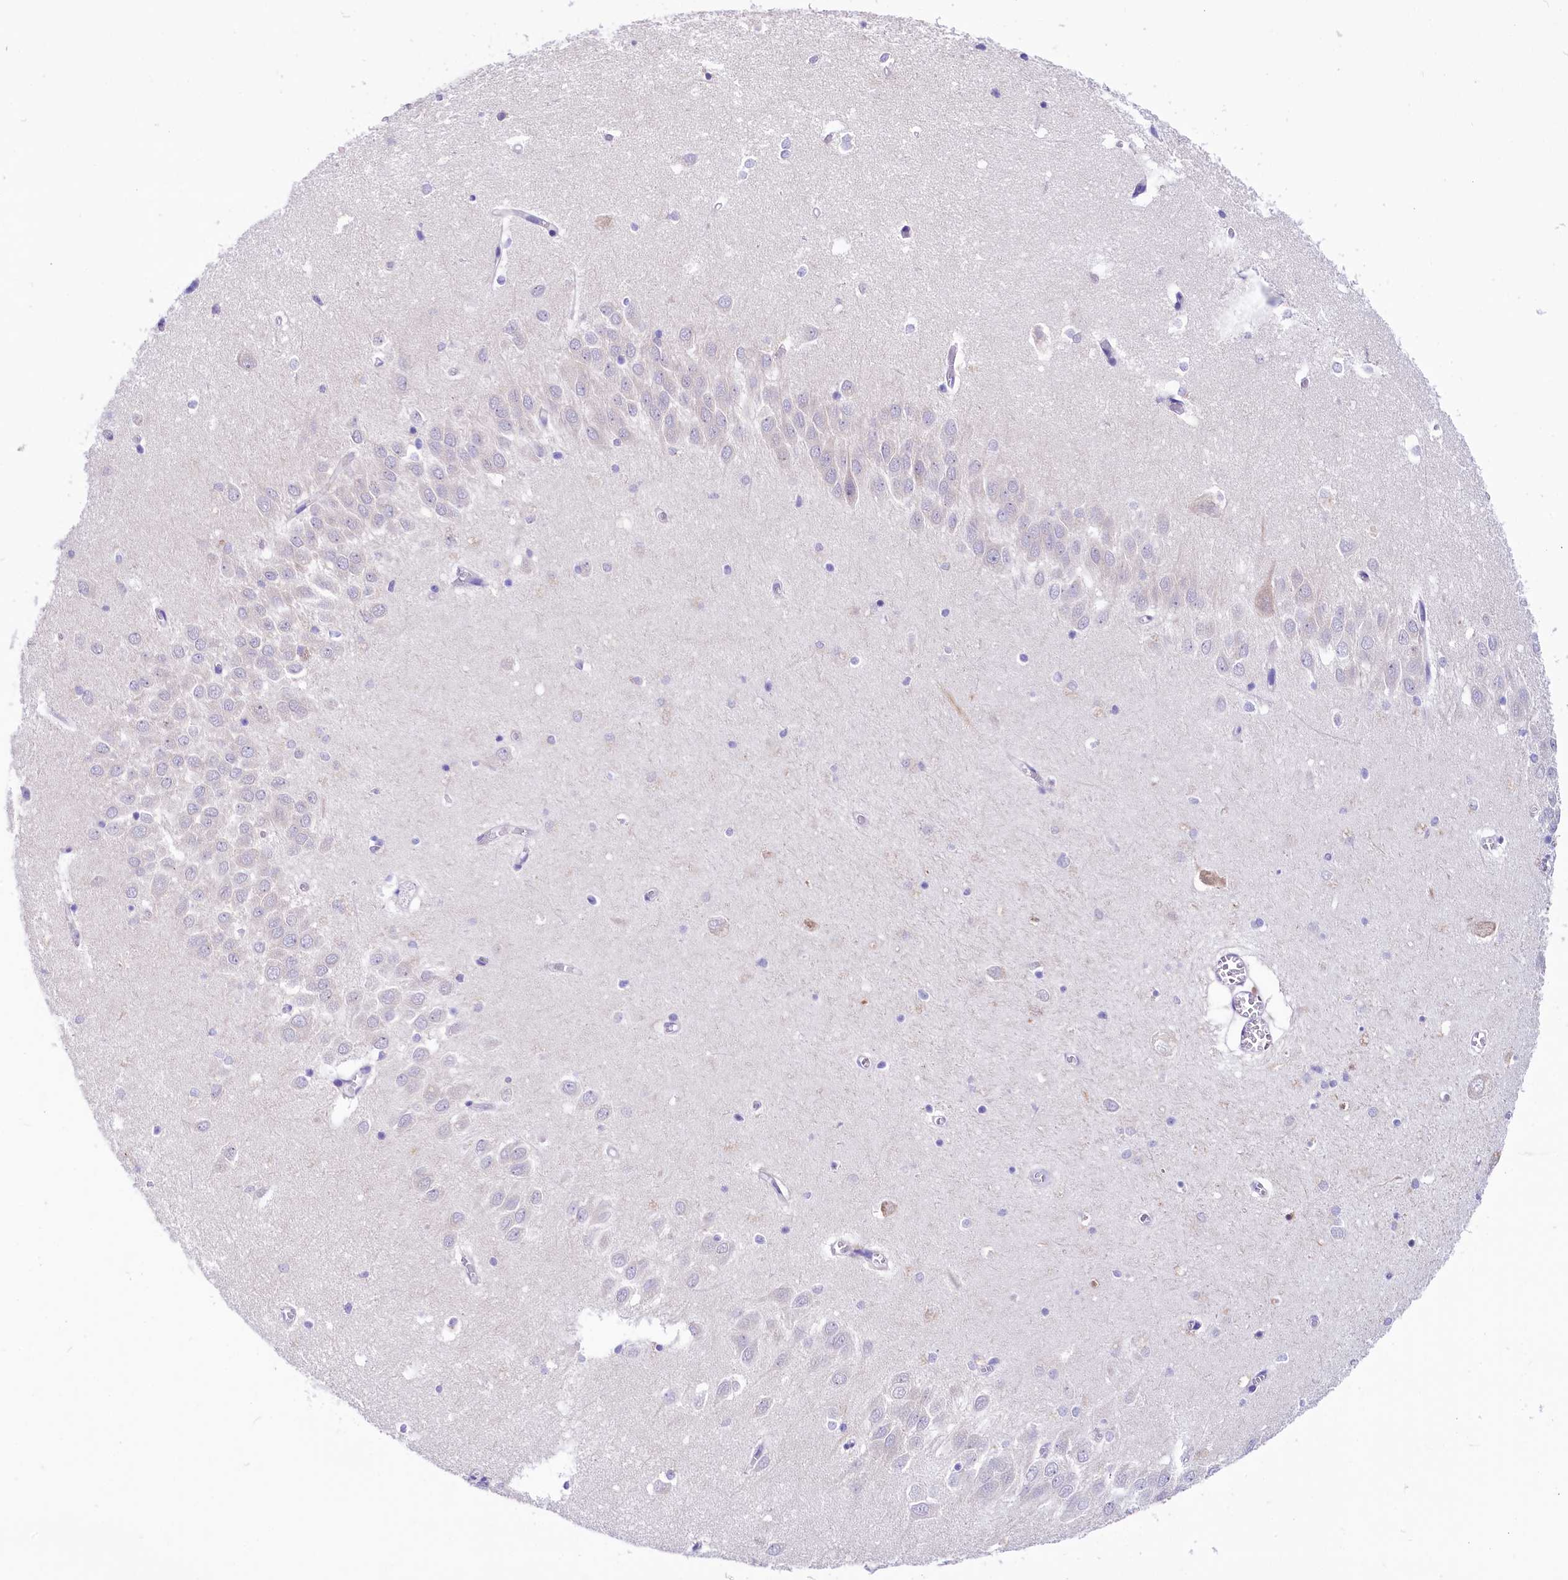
{"staining": {"intensity": "negative", "quantity": "none", "location": "none"}, "tissue": "hippocampus", "cell_type": "Glial cells", "image_type": "normal", "snomed": [{"axis": "morphology", "description": "Normal tissue, NOS"}, {"axis": "topography", "description": "Hippocampus"}], "caption": "The image demonstrates no staining of glial cells in unremarkable hippocampus.", "gene": "ABHD5", "patient": {"sex": "male", "age": 70}}